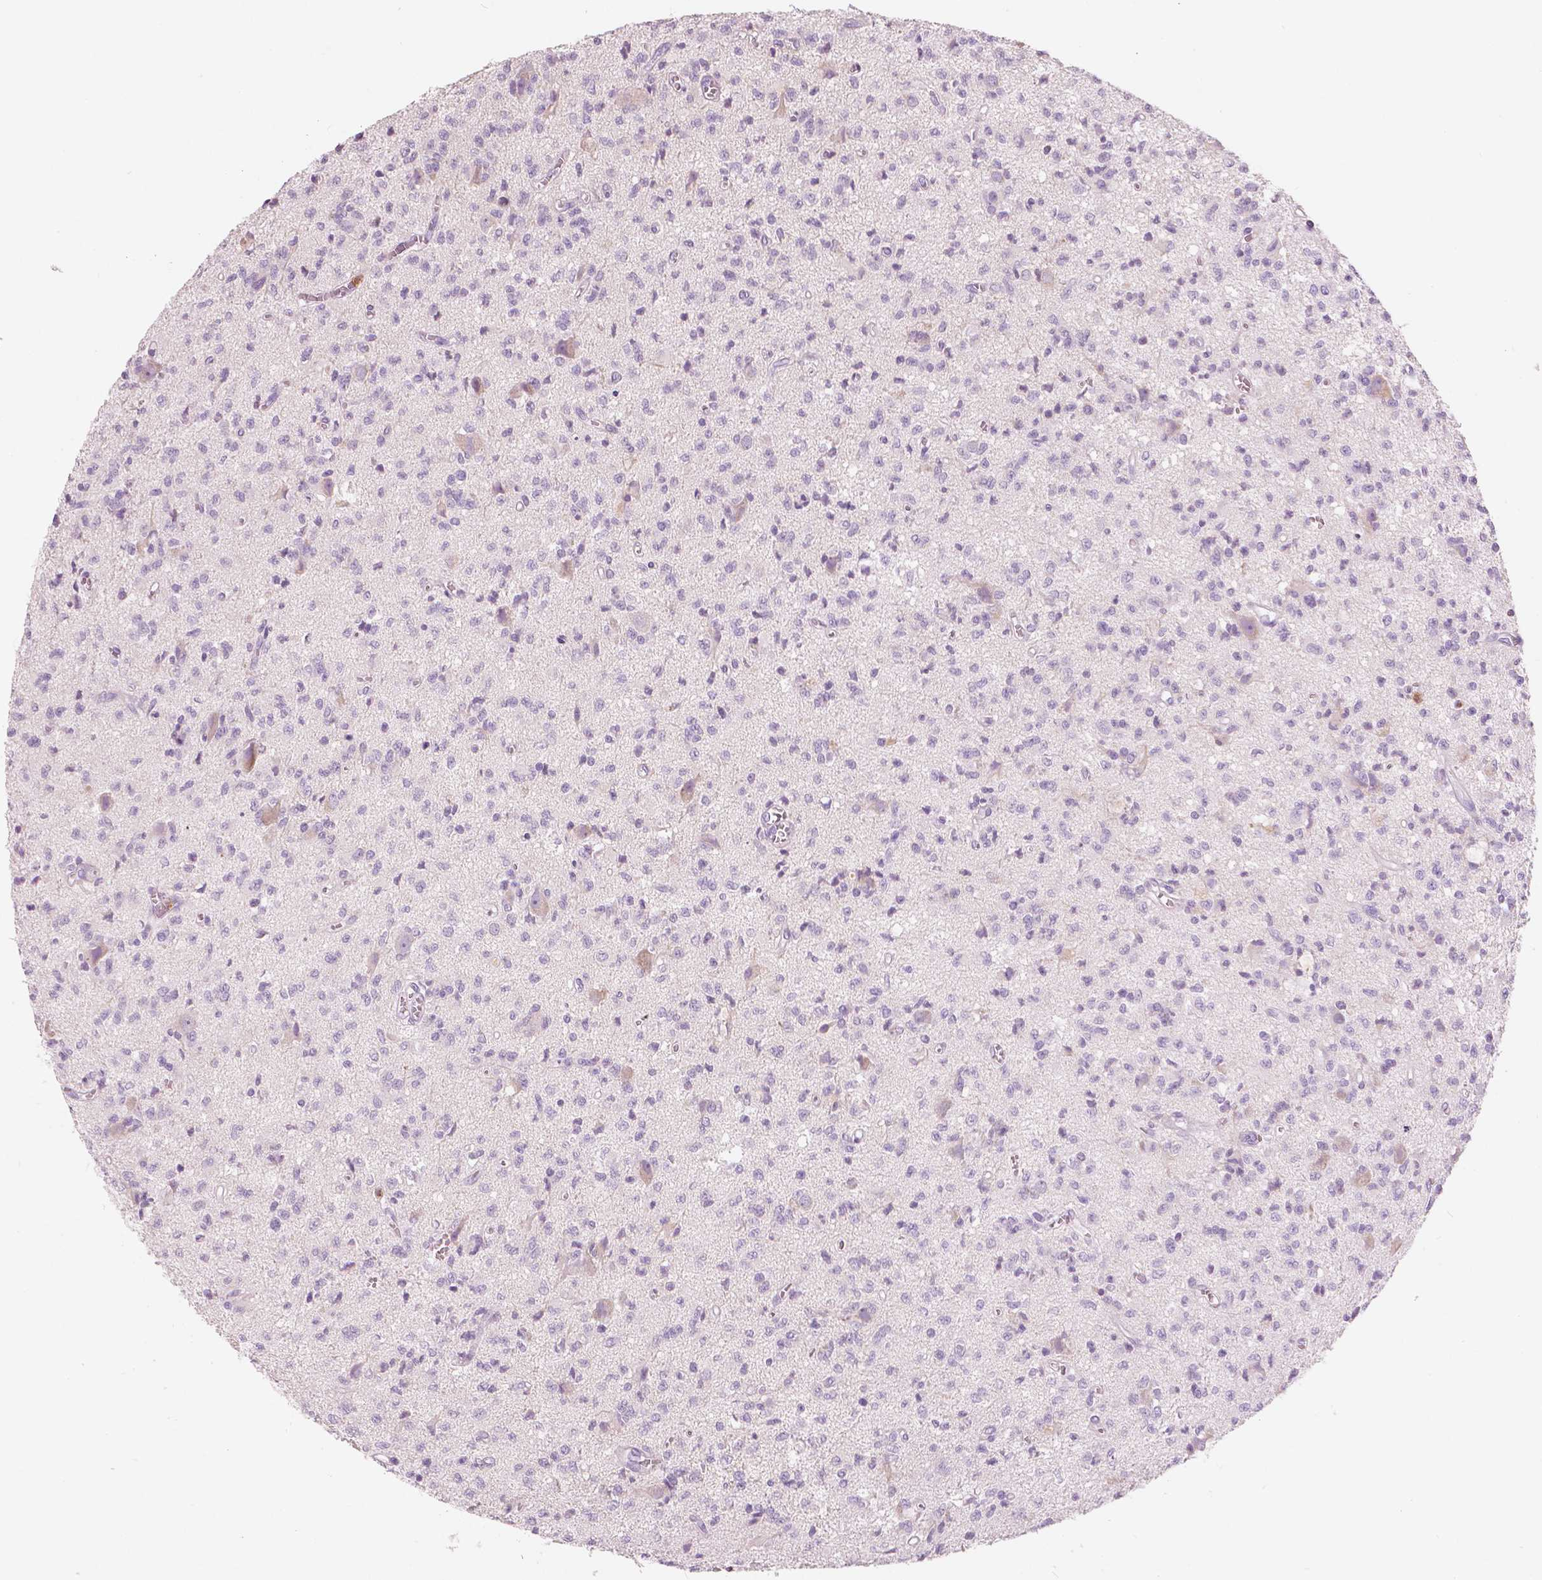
{"staining": {"intensity": "negative", "quantity": "none", "location": "none"}, "tissue": "glioma", "cell_type": "Tumor cells", "image_type": "cancer", "snomed": [{"axis": "morphology", "description": "Glioma, malignant, Low grade"}, {"axis": "topography", "description": "Brain"}], "caption": "Low-grade glioma (malignant) stained for a protein using immunohistochemistry (IHC) exhibits no staining tumor cells.", "gene": "CXCR2", "patient": {"sex": "male", "age": 64}}